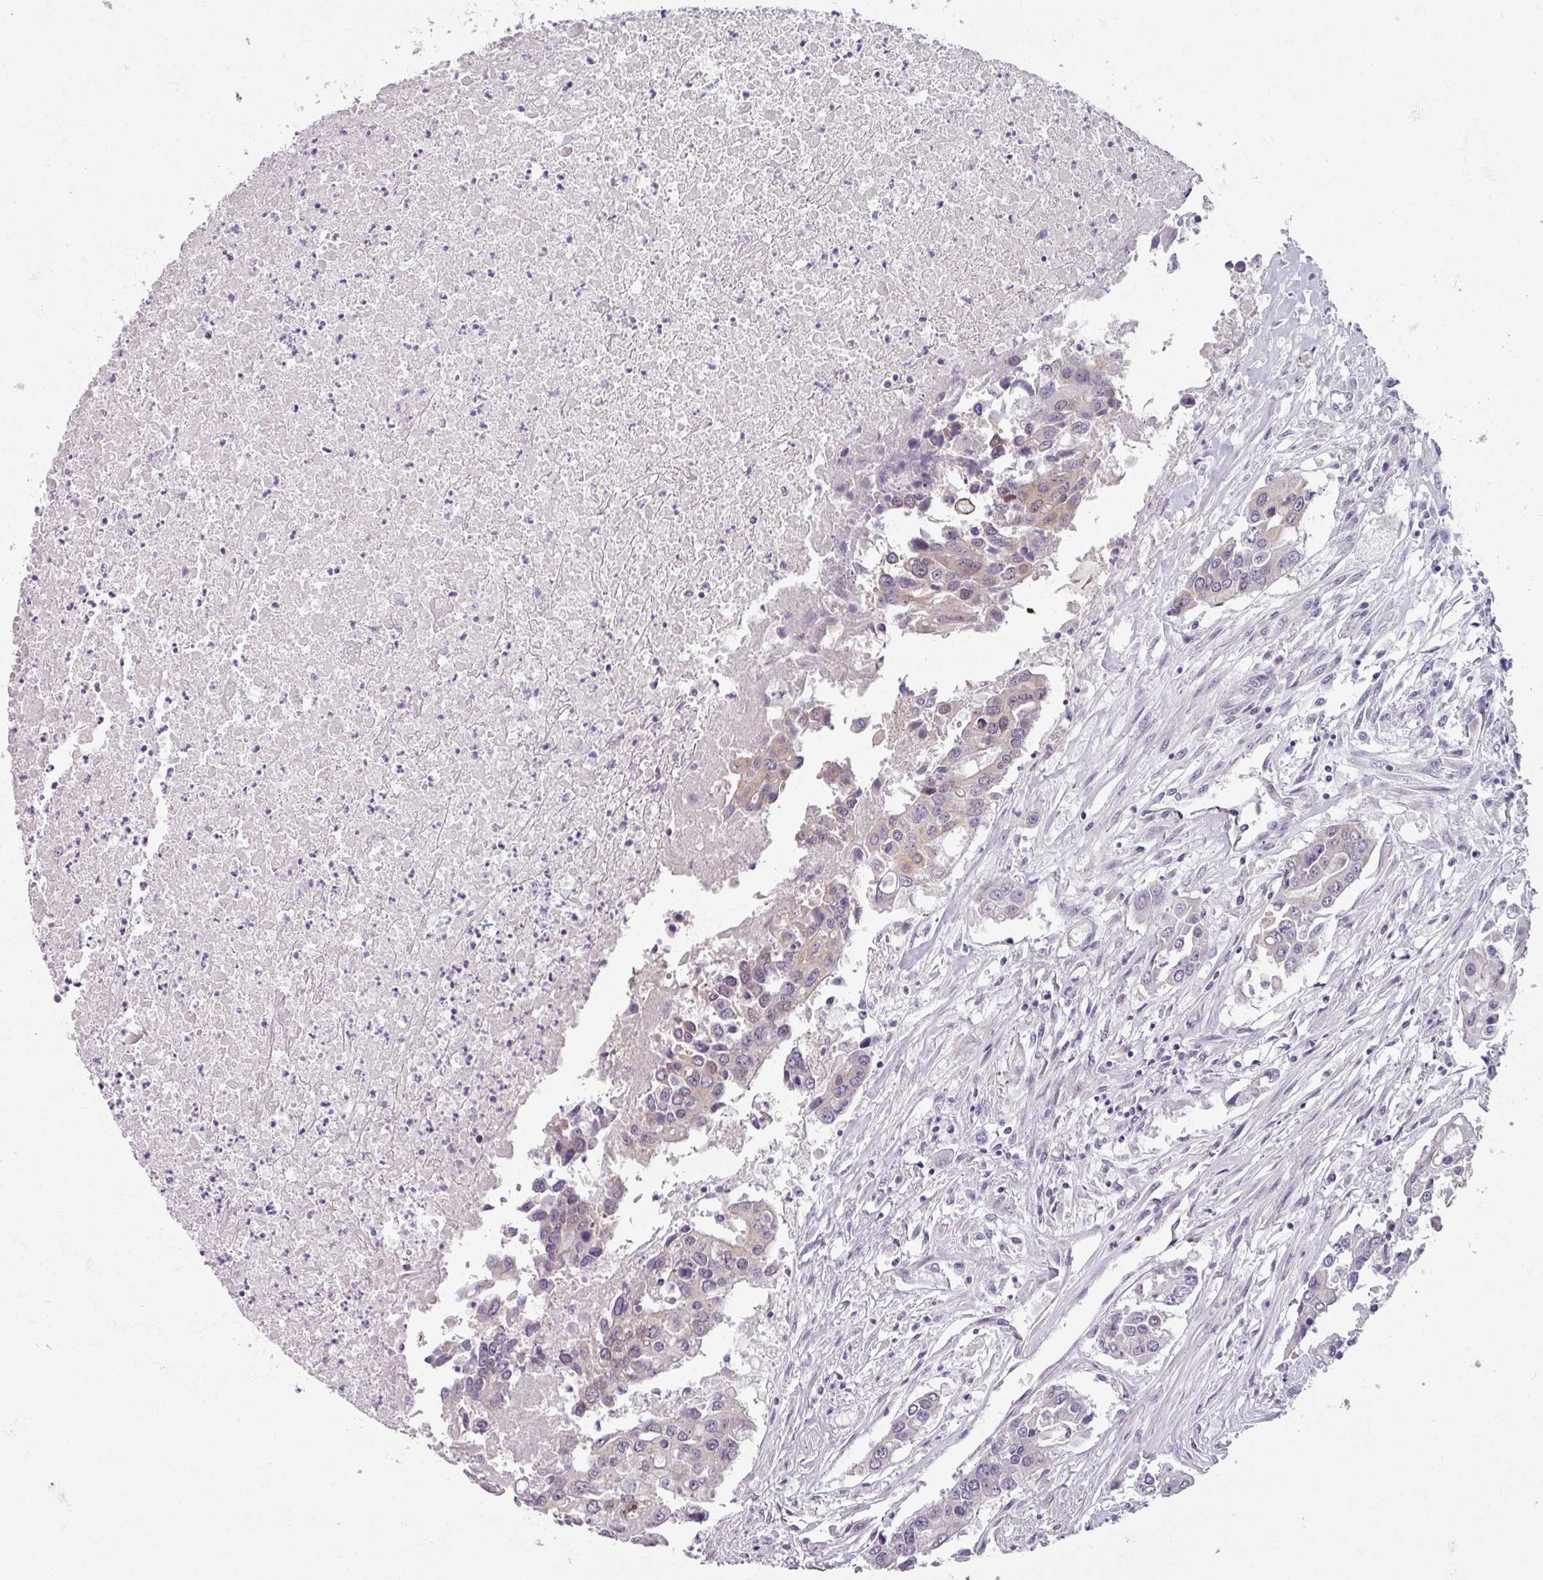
{"staining": {"intensity": "weak", "quantity": "25%-75%", "location": "cytoplasmic/membranous"}, "tissue": "colorectal cancer", "cell_type": "Tumor cells", "image_type": "cancer", "snomed": [{"axis": "morphology", "description": "Adenocarcinoma, NOS"}, {"axis": "topography", "description": "Colon"}], "caption": "An image of colorectal cancer stained for a protein reveals weak cytoplasmic/membranous brown staining in tumor cells. Immunohistochemistry stains the protein in brown and the nuclei are stained blue.", "gene": "RIPOR3", "patient": {"sex": "male", "age": 77}}